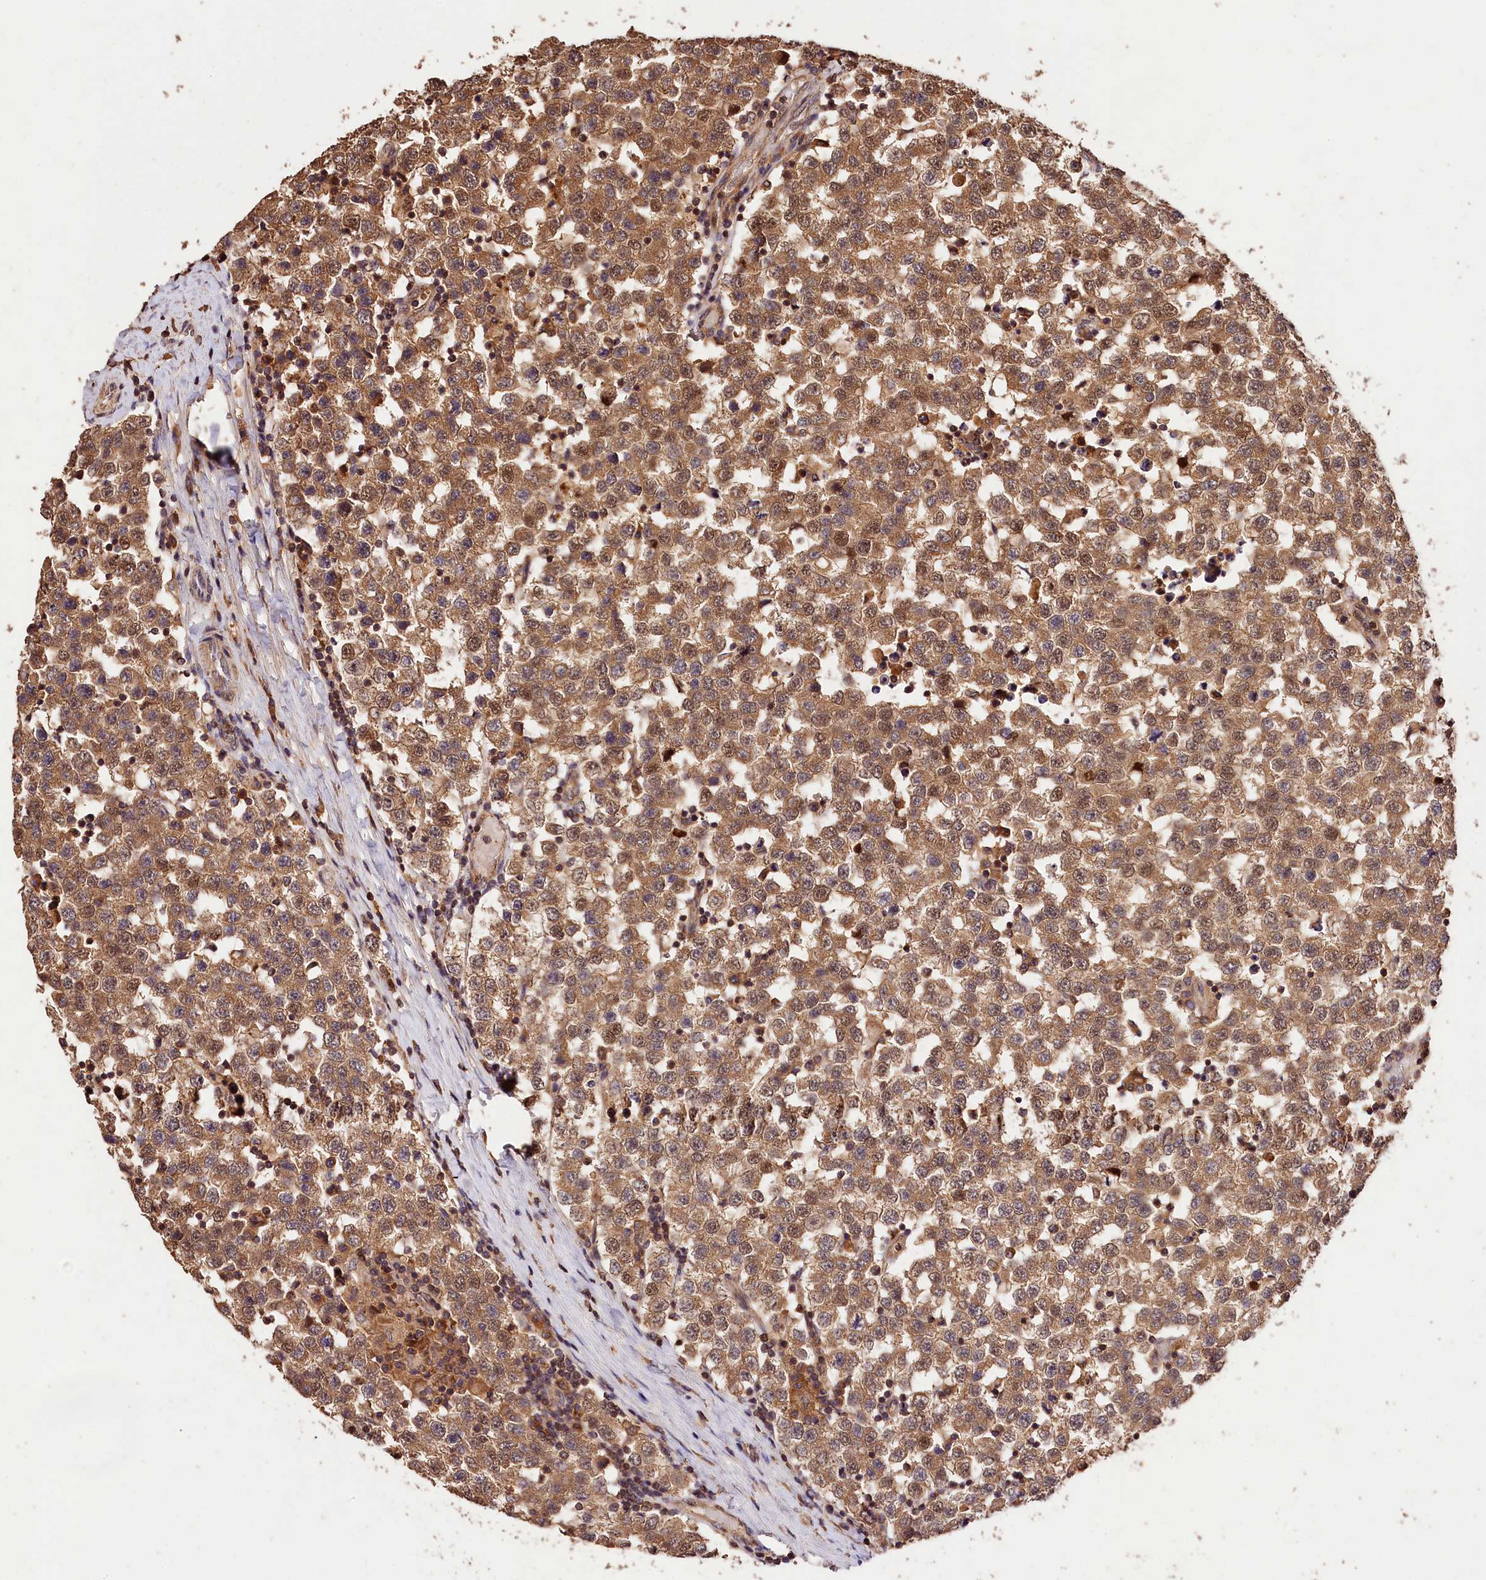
{"staining": {"intensity": "moderate", "quantity": ">75%", "location": "cytoplasmic/membranous,nuclear"}, "tissue": "testis cancer", "cell_type": "Tumor cells", "image_type": "cancer", "snomed": [{"axis": "morphology", "description": "Seminoma, NOS"}, {"axis": "topography", "description": "Testis"}], "caption": "Tumor cells demonstrate medium levels of moderate cytoplasmic/membranous and nuclear positivity in about >75% of cells in human testis cancer.", "gene": "KPTN", "patient": {"sex": "male", "age": 34}}